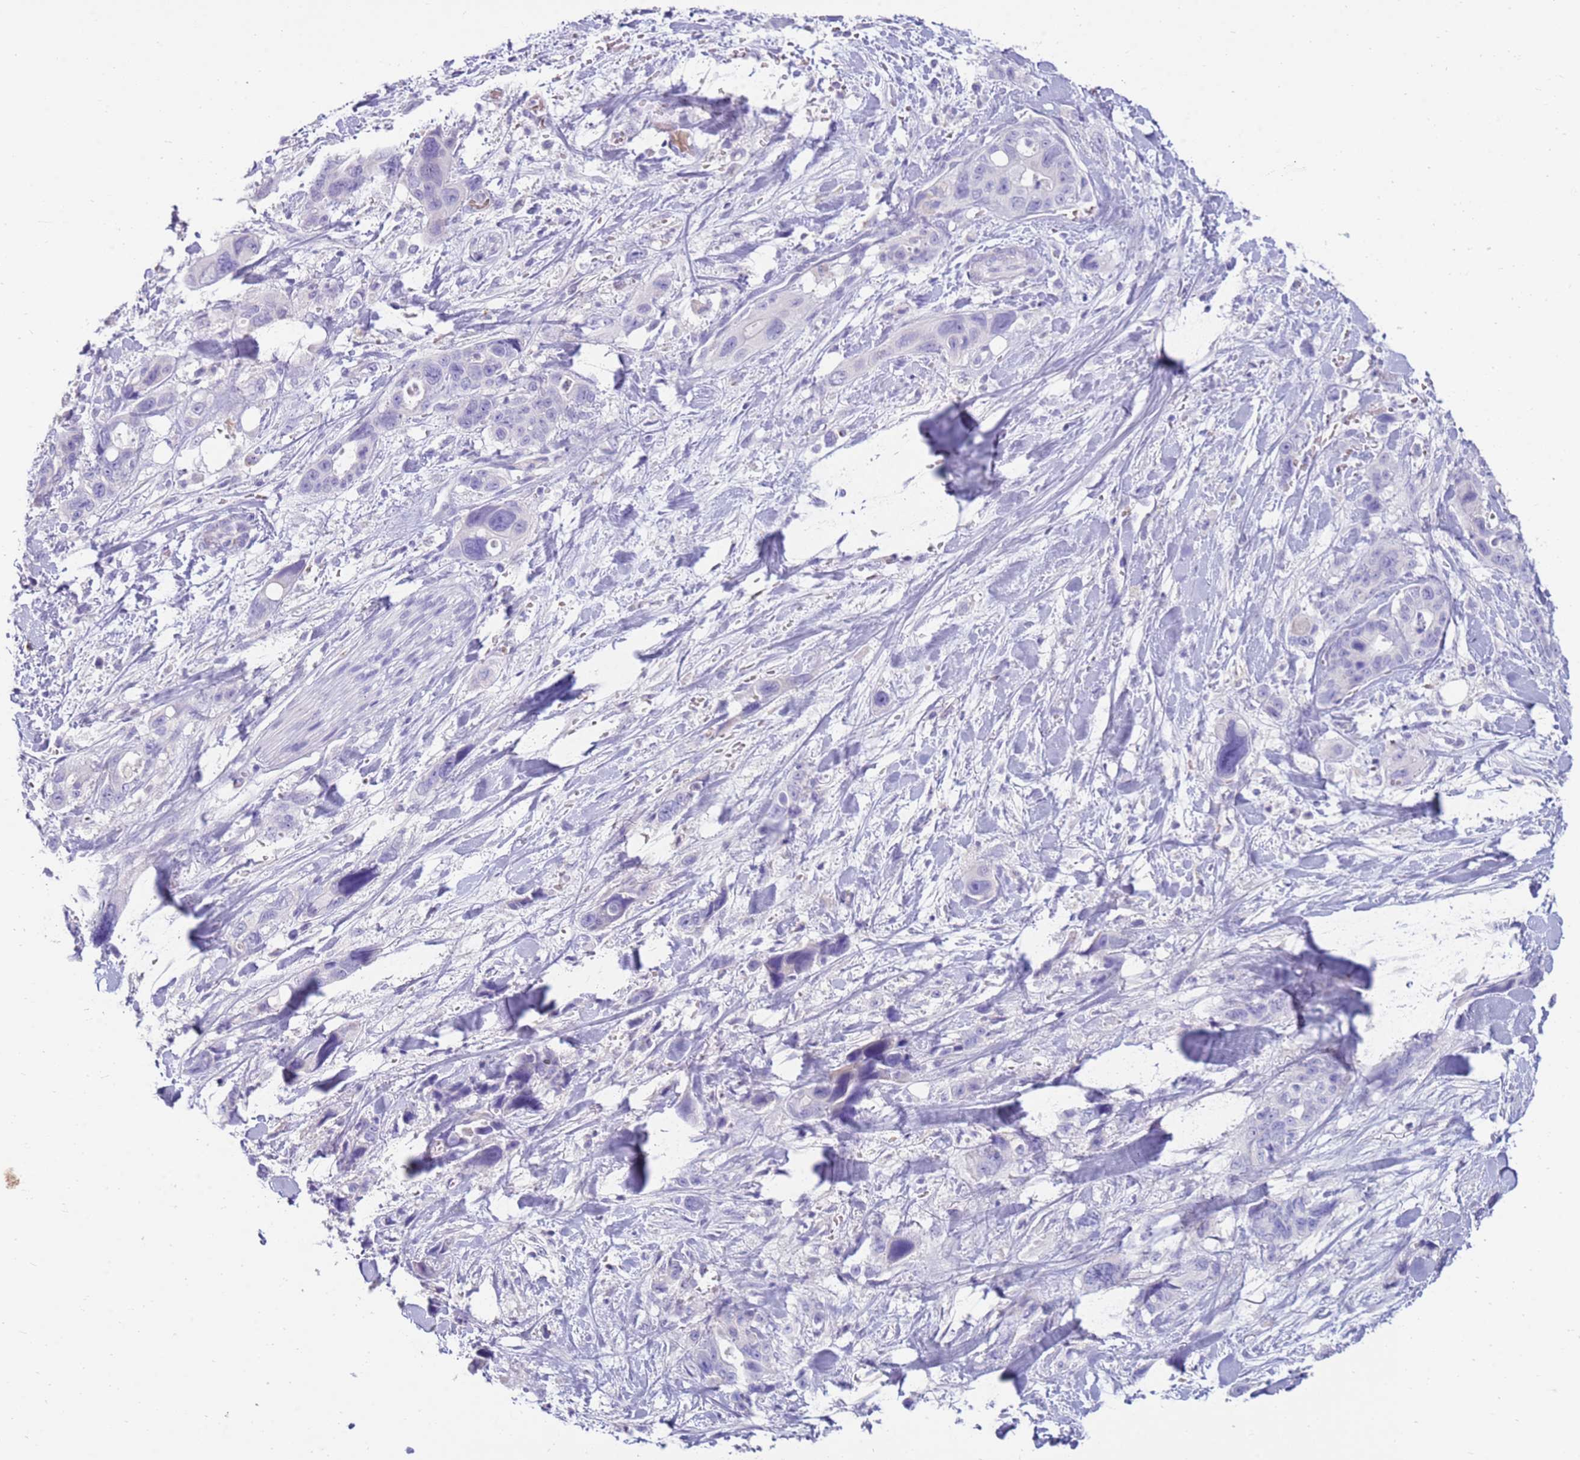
{"staining": {"intensity": "negative", "quantity": "none", "location": "none"}, "tissue": "pancreatic cancer", "cell_type": "Tumor cells", "image_type": "cancer", "snomed": [{"axis": "morphology", "description": "Adenocarcinoma, NOS"}, {"axis": "topography", "description": "Pancreas"}], "caption": "Immunohistochemical staining of pancreatic cancer displays no significant positivity in tumor cells.", "gene": "EVPLL", "patient": {"sex": "male", "age": 46}}